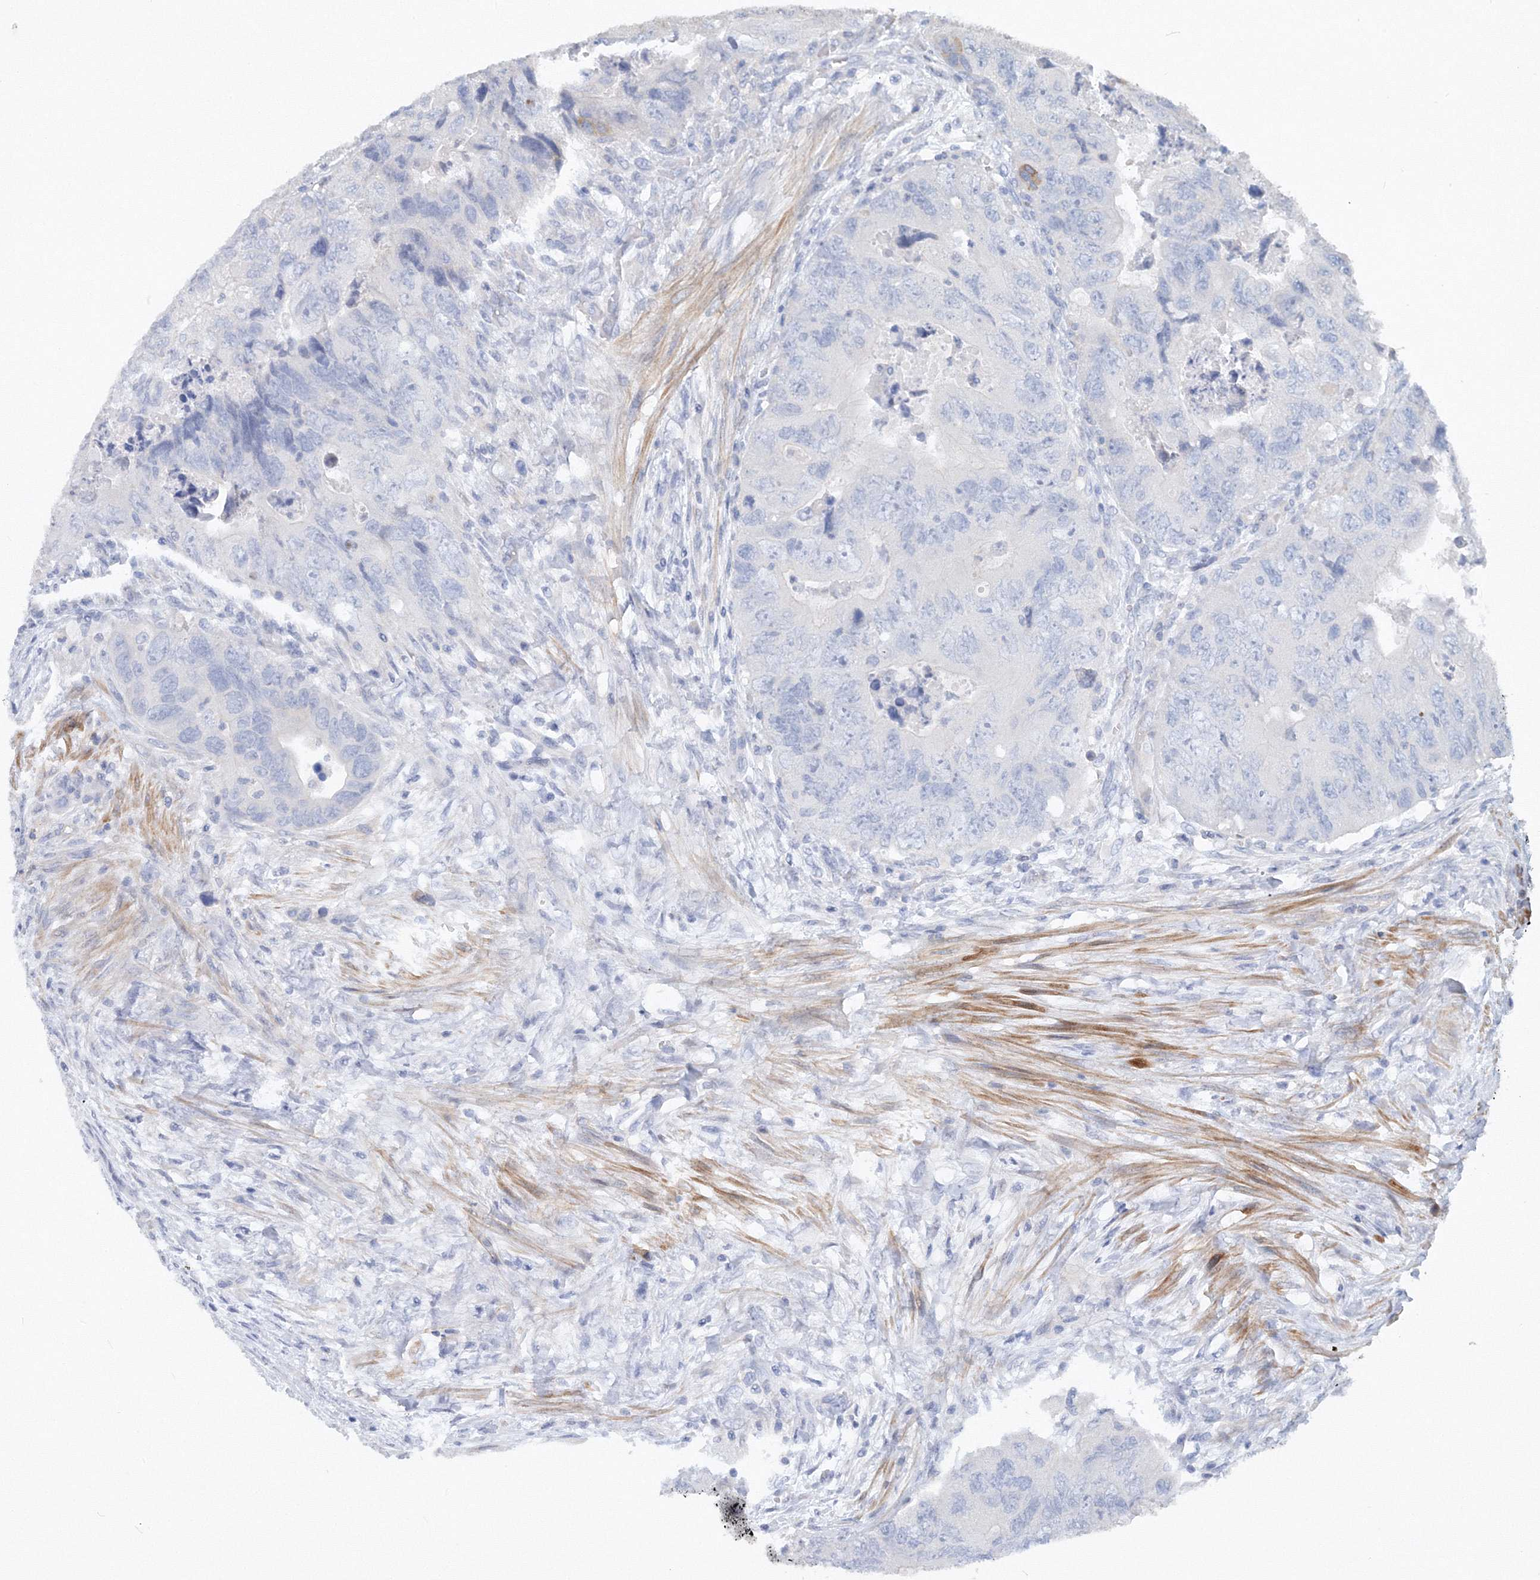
{"staining": {"intensity": "negative", "quantity": "none", "location": "none"}, "tissue": "colorectal cancer", "cell_type": "Tumor cells", "image_type": "cancer", "snomed": [{"axis": "morphology", "description": "Adenocarcinoma, NOS"}, {"axis": "topography", "description": "Rectum"}], "caption": "Protein analysis of colorectal cancer displays no significant staining in tumor cells.", "gene": "OSBPL6", "patient": {"sex": "male", "age": 63}}